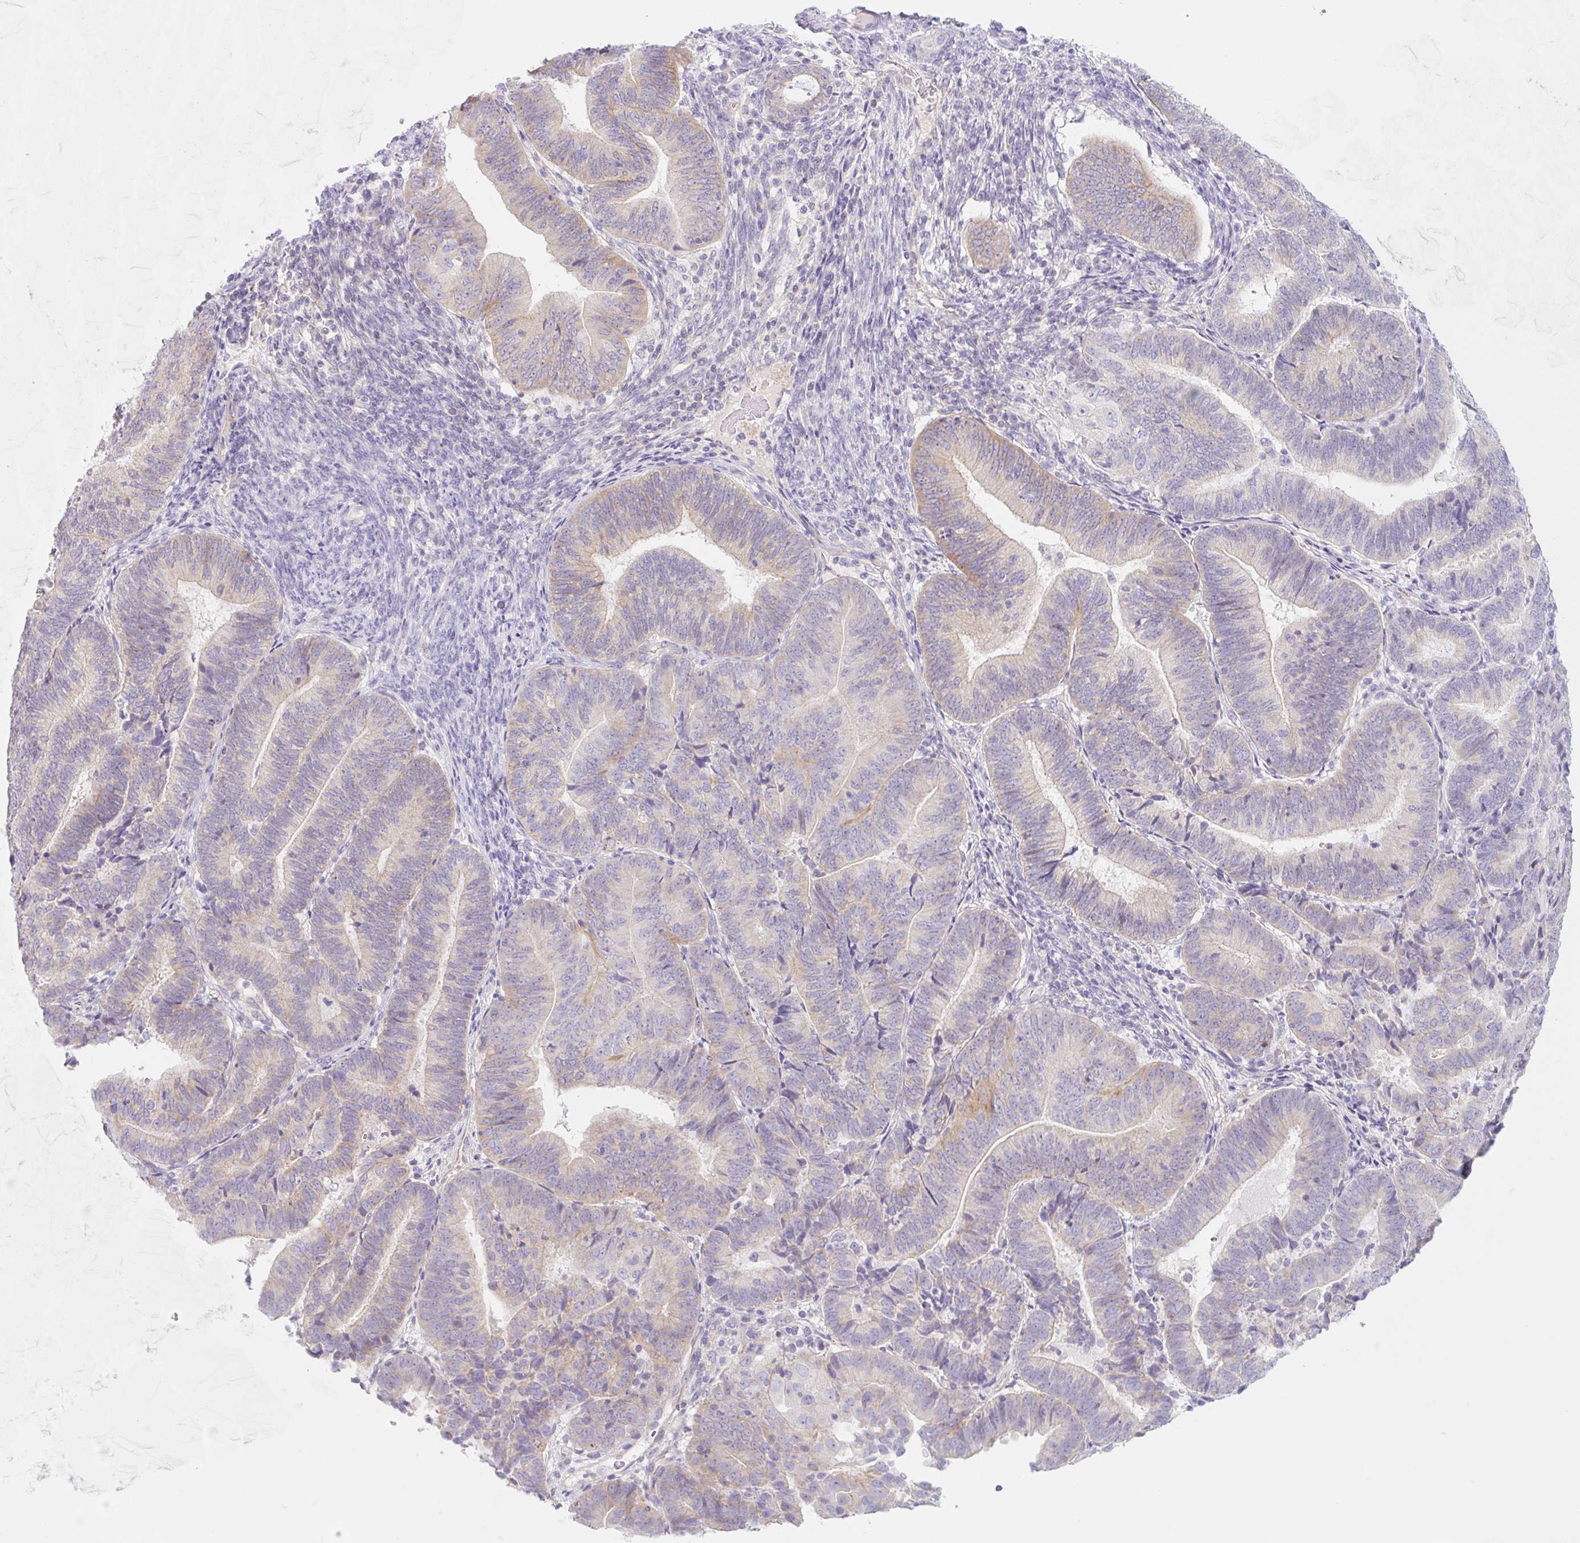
{"staining": {"intensity": "weak", "quantity": "<25%", "location": "cytoplasmic/membranous"}, "tissue": "endometrial cancer", "cell_type": "Tumor cells", "image_type": "cancer", "snomed": [{"axis": "morphology", "description": "Adenocarcinoma, NOS"}, {"axis": "topography", "description": "Endometrium"}], "caption": "DAB (3,3'-diaminobenzidine) immunohistochemical staining of human endometrial cancer (adenocarcinoma) displays no significant positivity in tumor cells. Nuclei are stained in blue.", "gene": "LYVE1", "patient": {"sex": "female", "age": 70}}